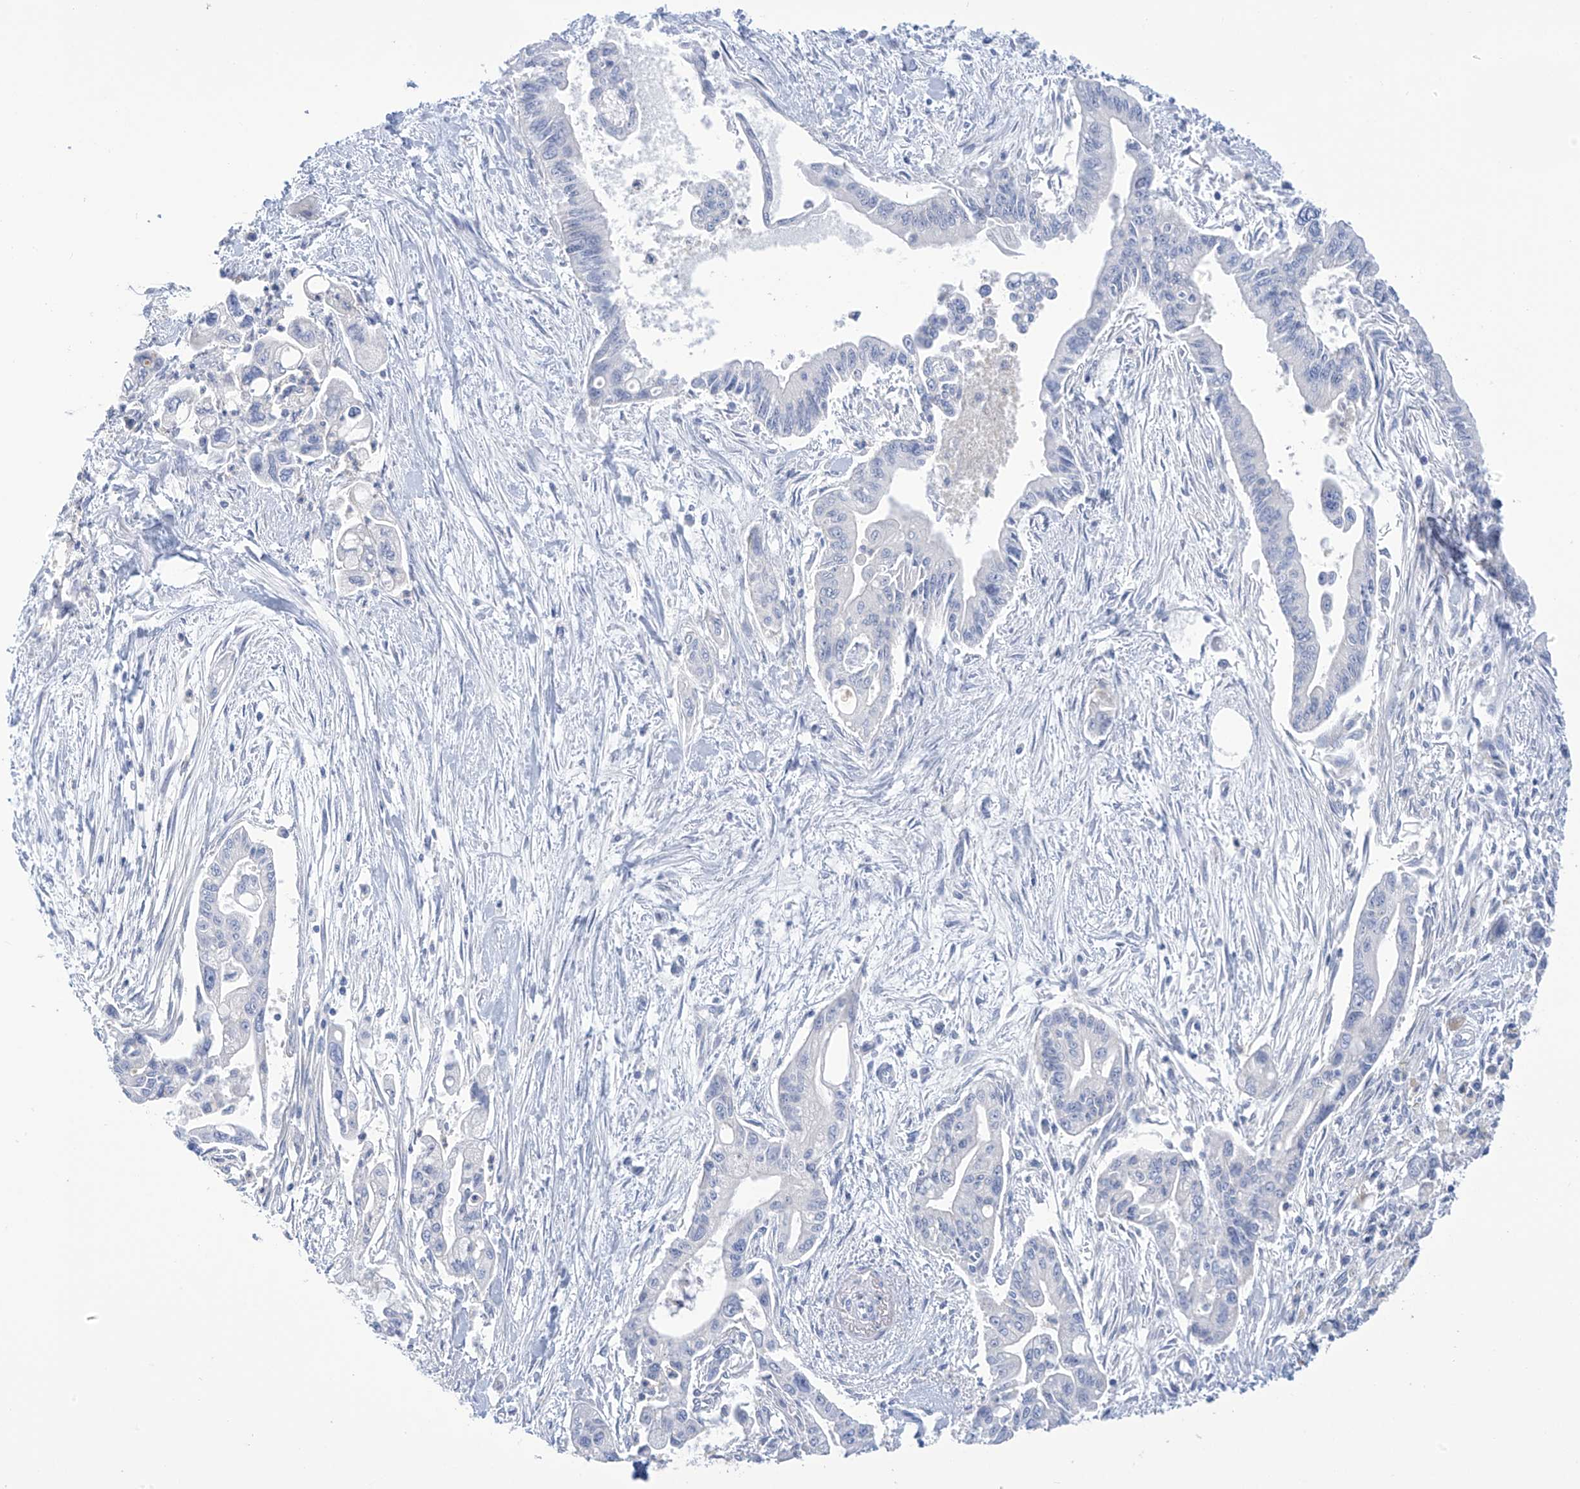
{"staining": {"intensity": "negative", "quantity": "none", "location": "none"}, "tissue": "pancreatic cancer", "cell_type": "Tumor cells", "image_type": "cancer", "snomed": [{"axis": "morphology", "description": "Adenocarcinoma, NOS"}, {"axis": "topography", "description": "Pancreas"}], "caption": "High magnification brightfield microscopy of pancreatic adenocarcinoma stained with DAB (brown) and counterstained with hematoxylin (blue): tumor cells show no significant positivity.", "gene": "FABP2", "patient": {"sex": "male", "age": 70}}